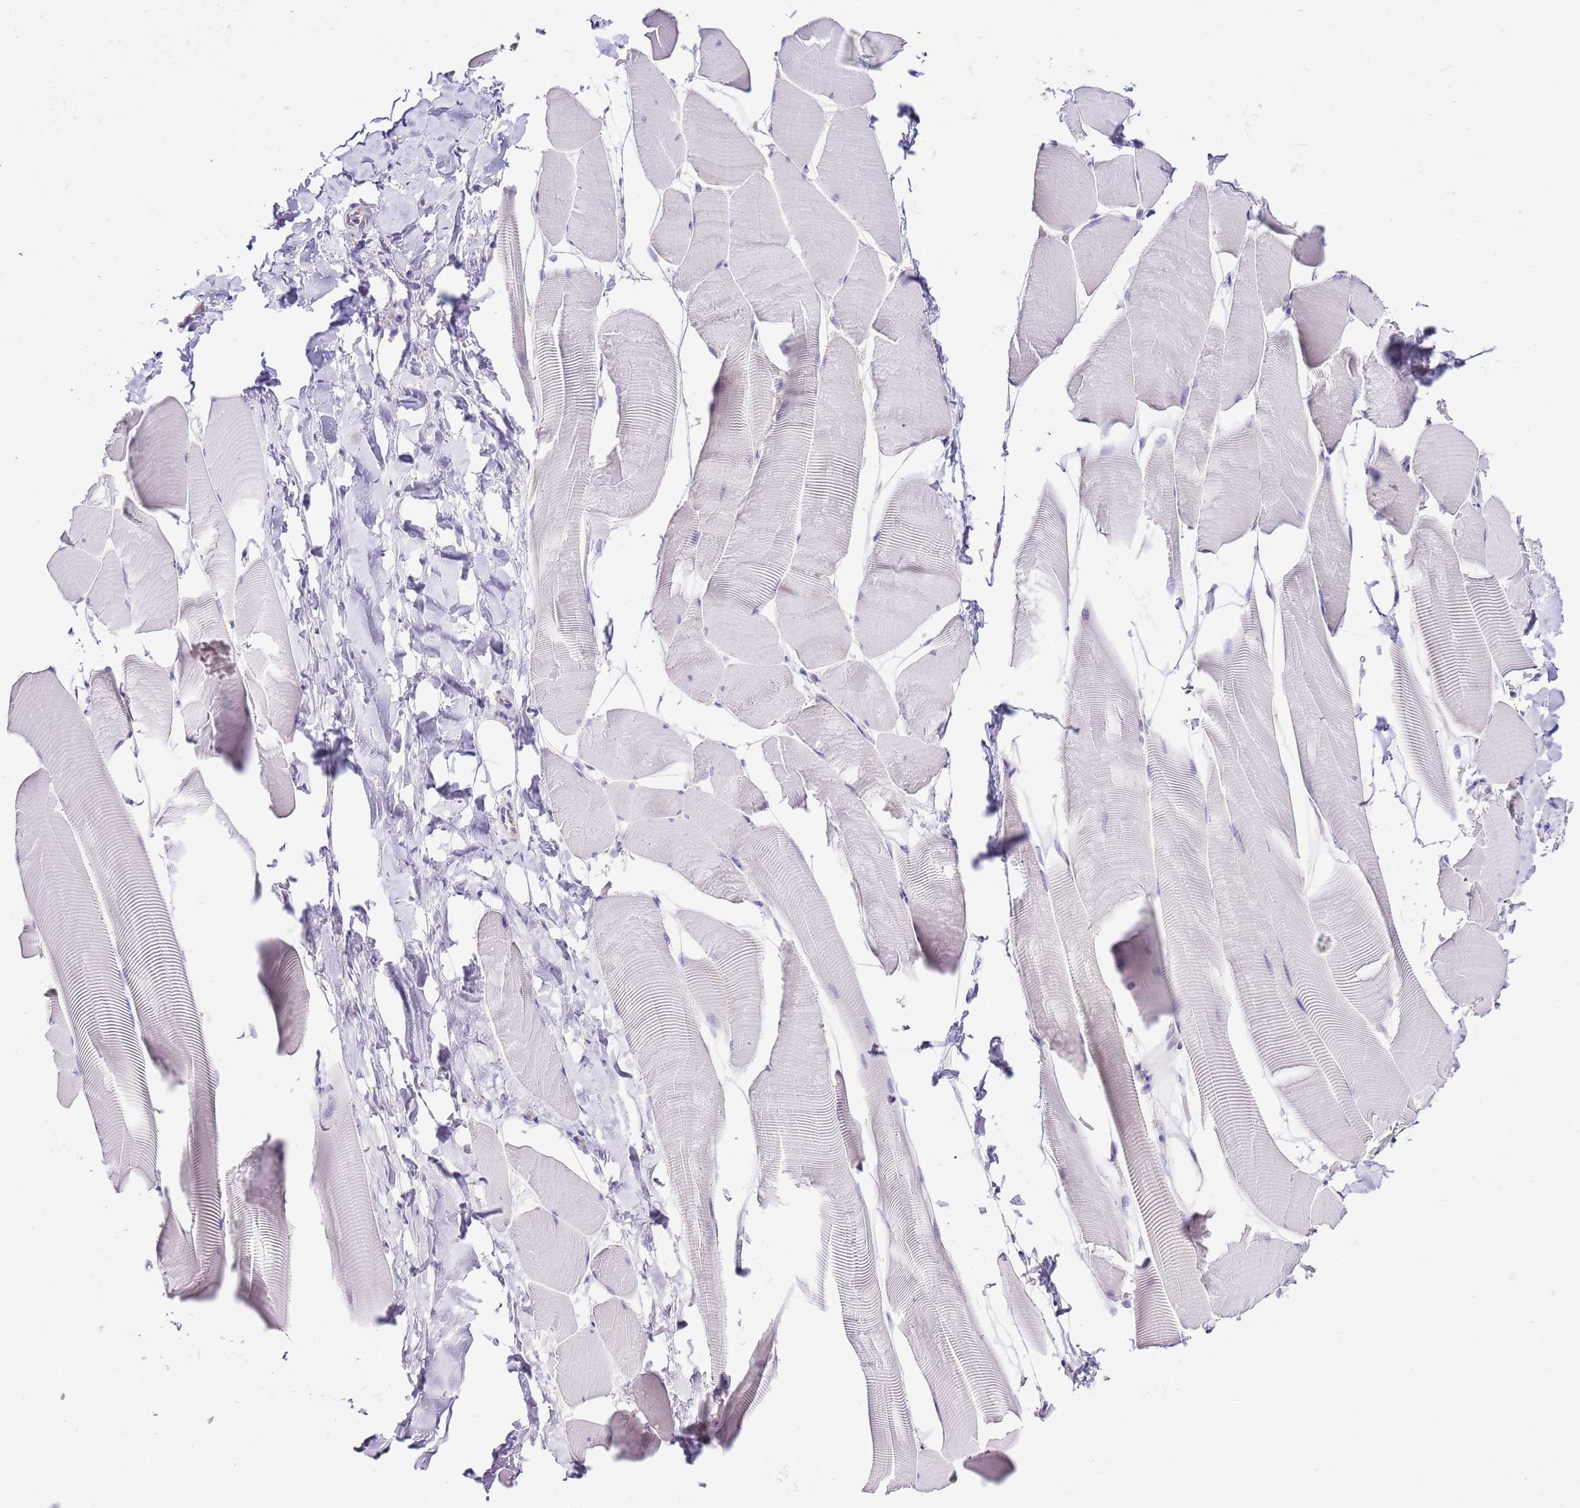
{"staining": {"intensity": "negative", "quantity": "none", "location": "none"}, "tissue": "skeletal muscle", "cell_type": "Myocytes", "image_type": "normal", "snomed": [{"axis": "morphology", "description": "Normal tissue, NOS"}, {"axis": "topography", "description": "Skeletal muscle"}], "caption": "IHC image of benign skeletal muscle stained for a protein (brown), which exhibits no expression in myocytes. The staining was performed using DAB to visualize the protein expression in brown, while the nuclei were stained in blue with hematoxylin (Magnification: 20x).", "gene": "RPS10", "patient": {"sex": "male", "age": 25}}